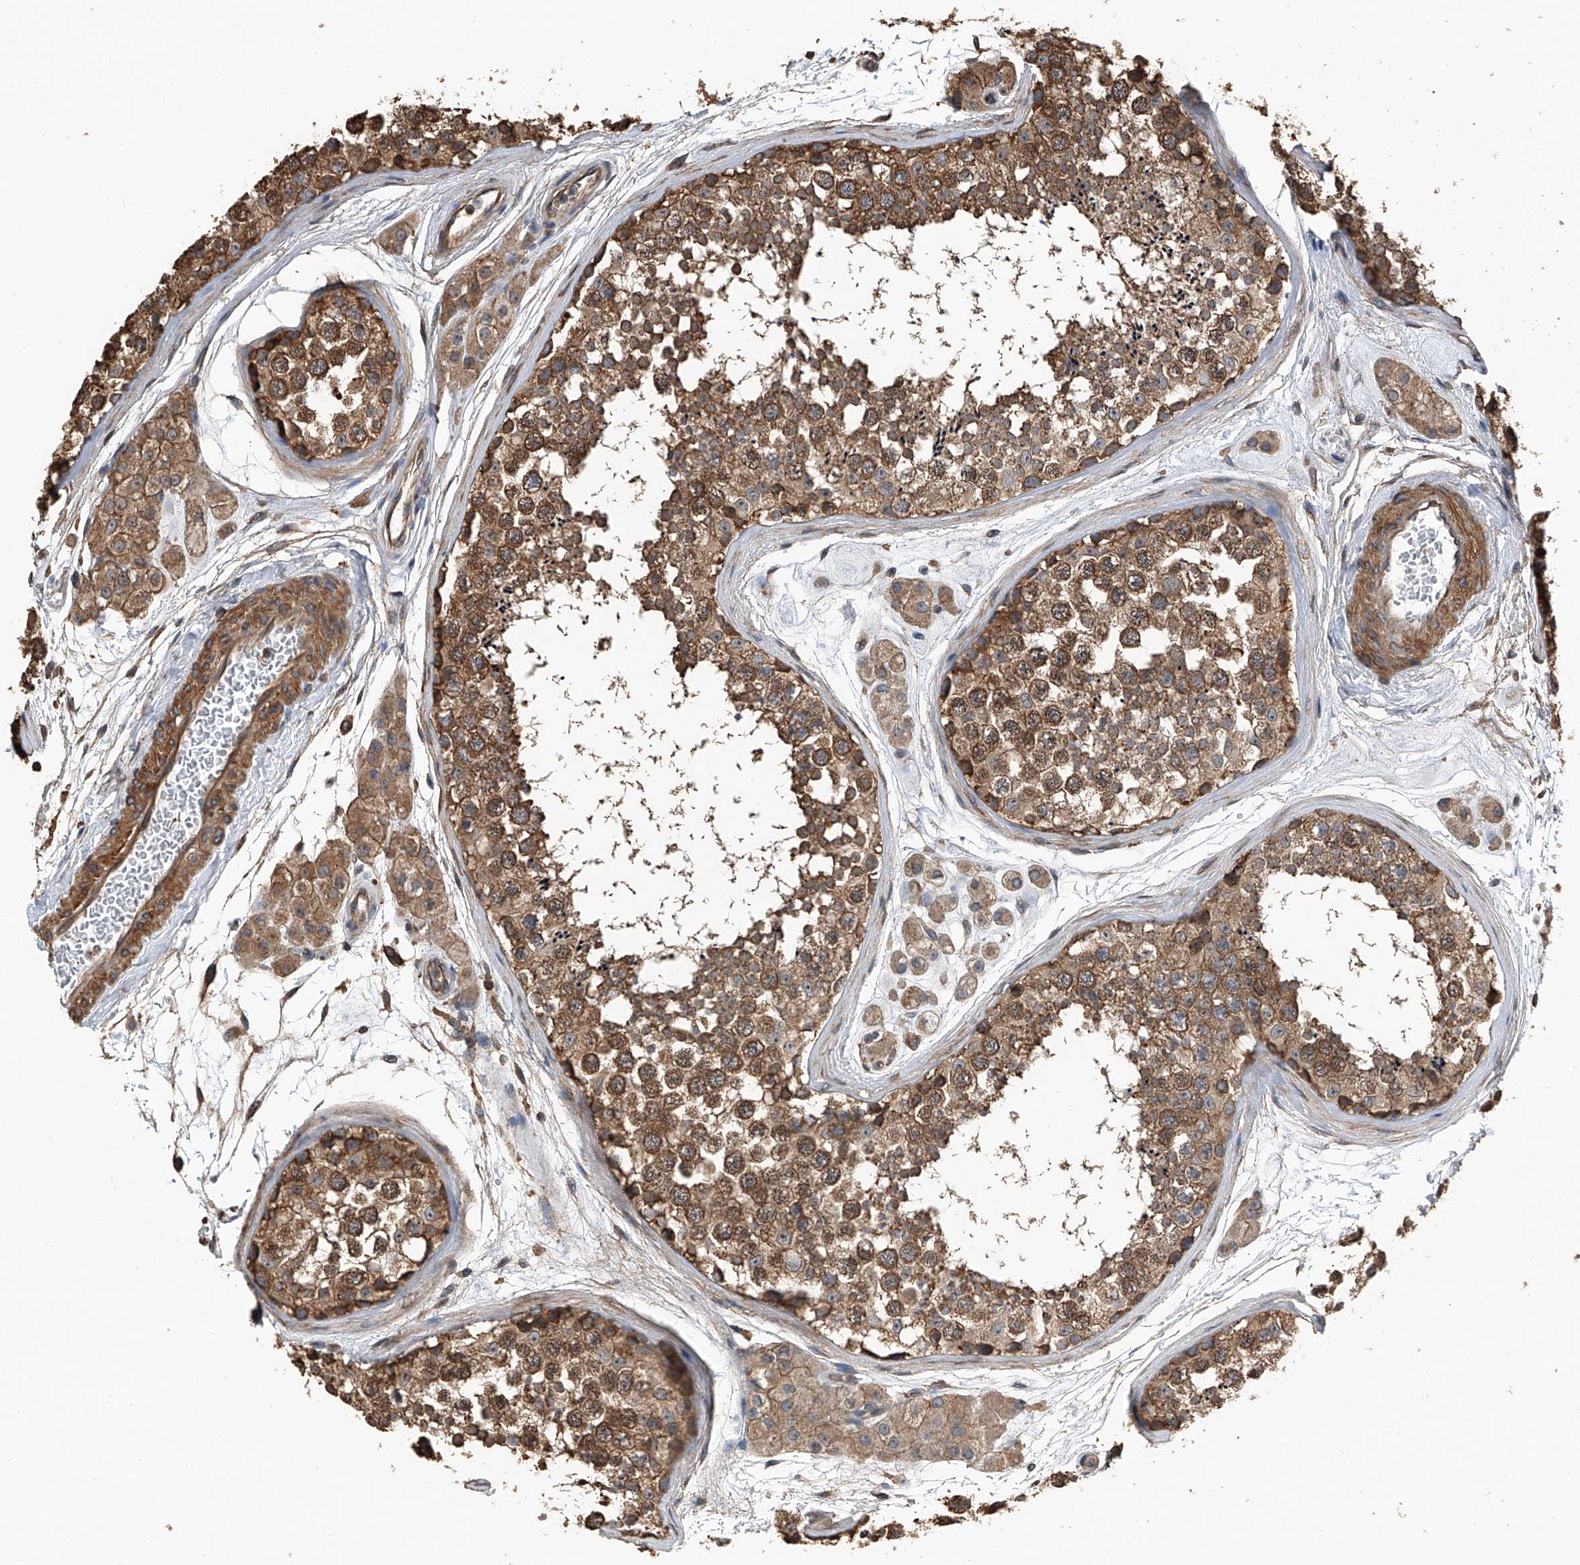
{"staining": {"intensity": "moderate", "quantity": ">75%", "location": "cytoplasmic/membranous"}, "tissue": "testis", "cell_type": "Cells in seminiferous ducts", "image_type": "normal", "snomed": [{"axis": "morphology", "description": "Normal tissue, NOS"}, {"axis": "topography", "description": "Testis"}], "caption": "Immunohistochemical staining of unremarkable human testis reveals medium levels of moderate cytoplasmic/membranous positivity in about >75% of cells in seminiferous ducts. The staining is performed using DAB (3,3'-diaminobenzidine) brown chromogen to label protein expression. The nuclei are counter-stained blue using hematoxylin.", "gene": "KCNJ2", "patient": {"sex": "male", "age": 56}}